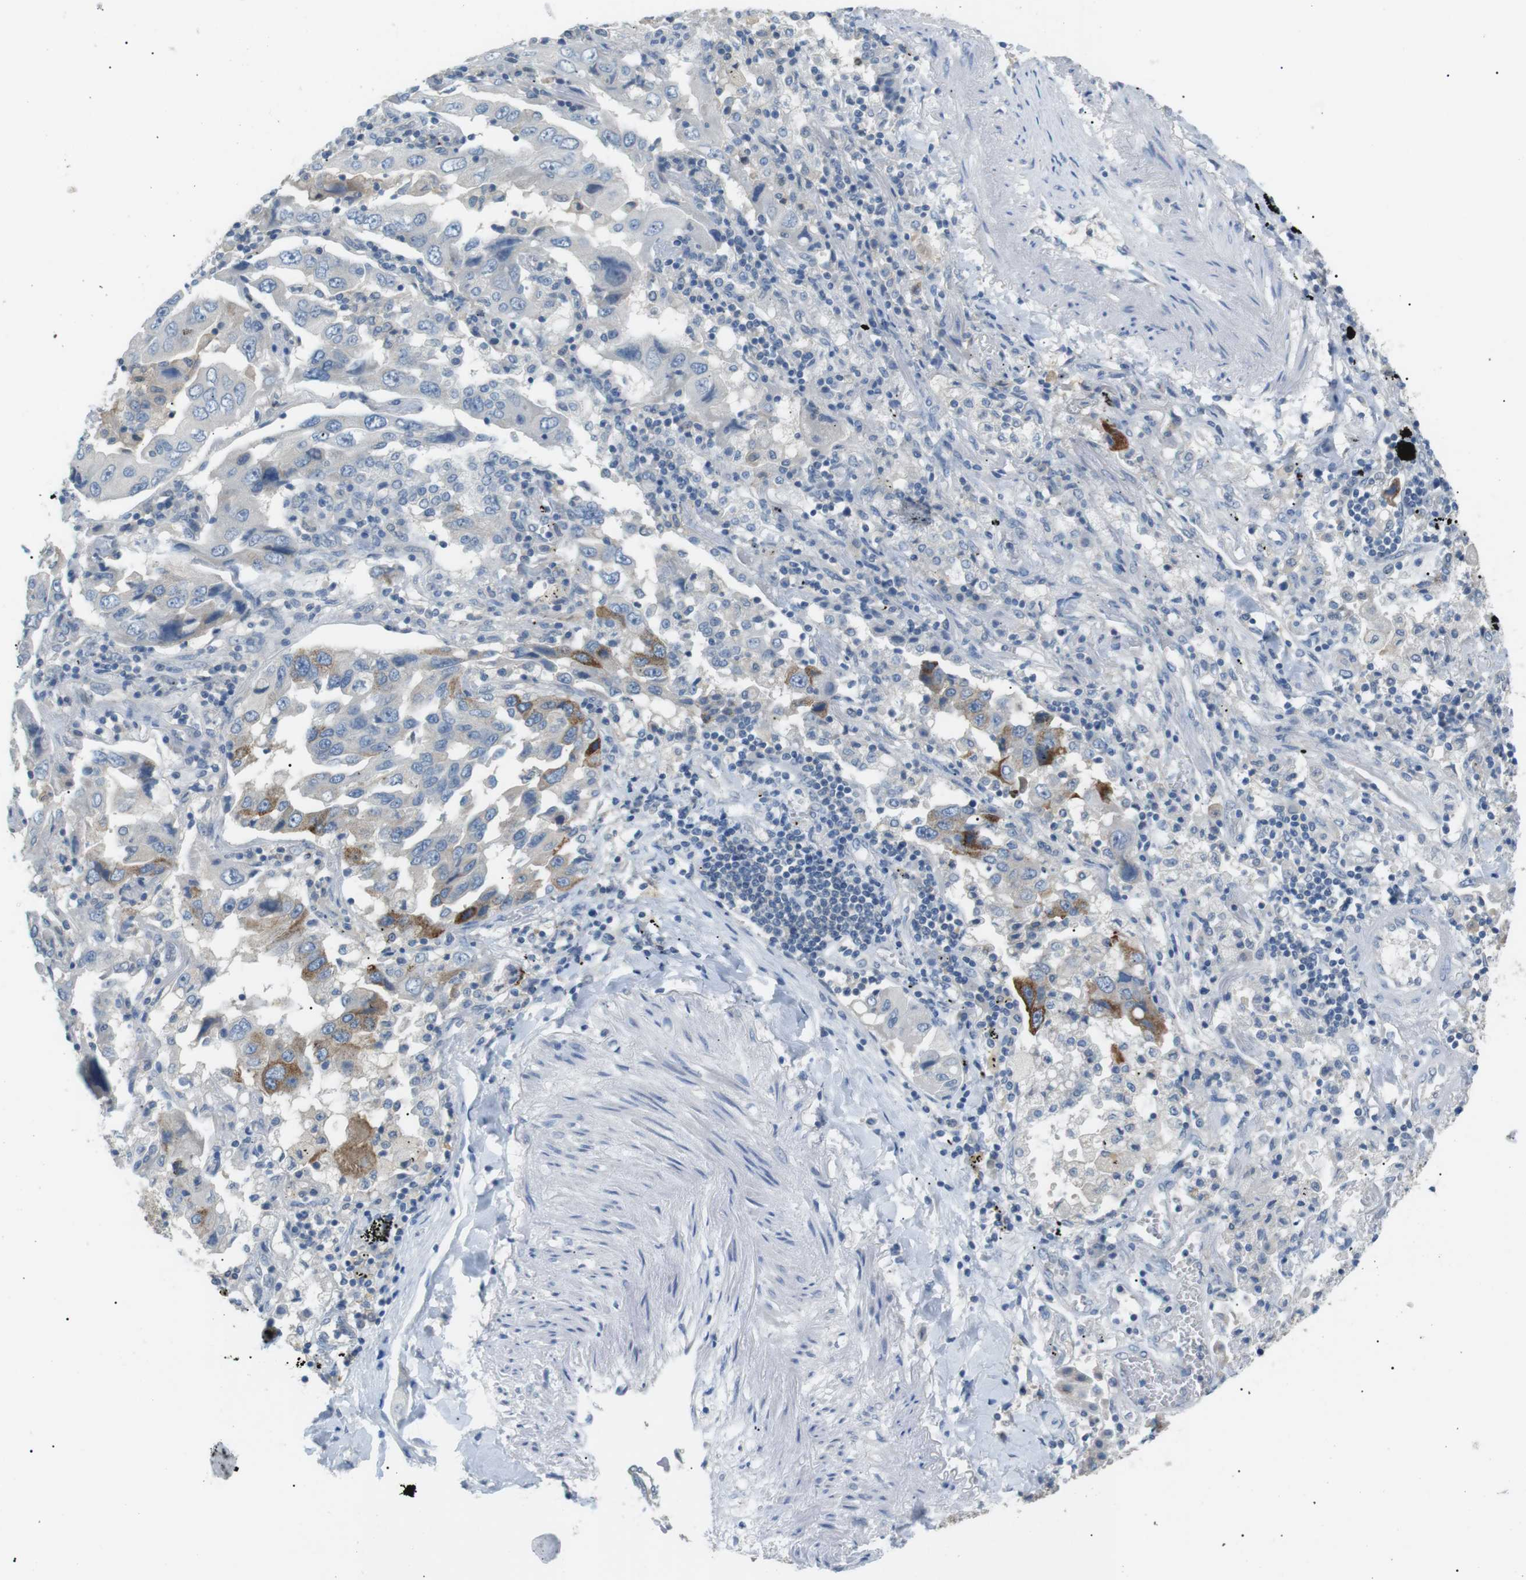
{"staining": {"intensity": "moderate", "quantity": "<25%", "location": "cytoplasmic/membranous"}, "tissue": "lung cancer", "cell_type": "Tumor cells", "image_type": "cancer", "snomed": [{"axis": "morphology", "description": "Adenocarcinoma, NOS"}, {"axis": "topography", "description": "Lung"}], "caption": "Adenocarcinoma (lung) stained with IHC displays moderate cytoplasmic/membranous positivity in approximately <25% of tumor cells.", "gene": "CDH26", "patient": {"sex": "female", "age": 65}}